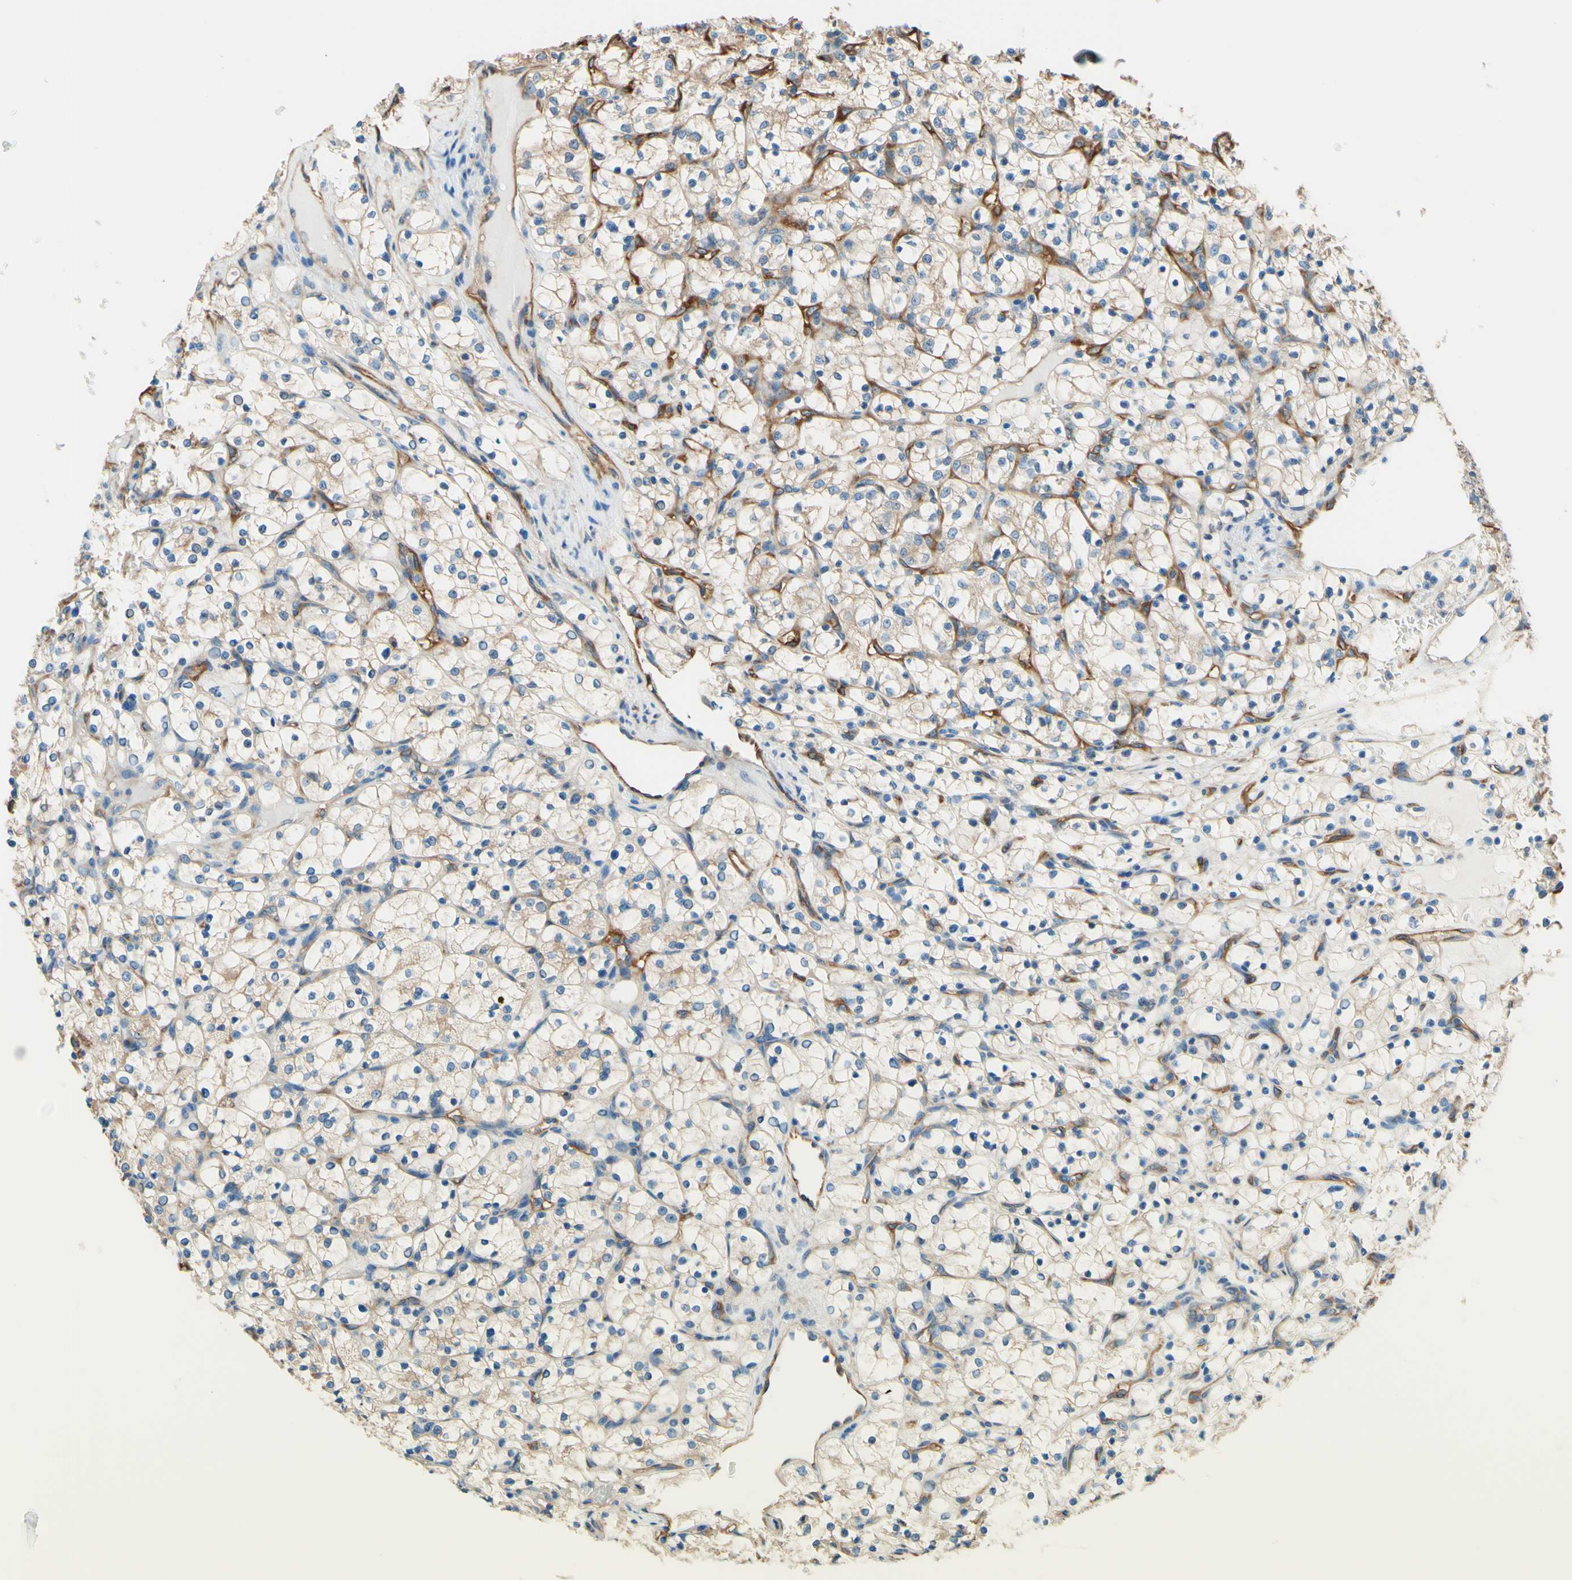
{"staining": {"intensity": "weak", "quantity": "<25%", "location": "cytoplasmic/membranous"}, "tissue": "renal cancer", "cell_type": "Tumor cells", "image_type": "cancer", "snomed": [{"axis": "morphology", "description": "Adenocarcinoma, NOS"}, {"axis": "topography", "description": "Kidney"}], "caption": "Human renal adenocarcinoma stained for a protein using immunohistochemistry (IHC) shows no expression in tumor cells.", "gene": "DPYSL3", "patient": {"sex": "female", "age": 69}}